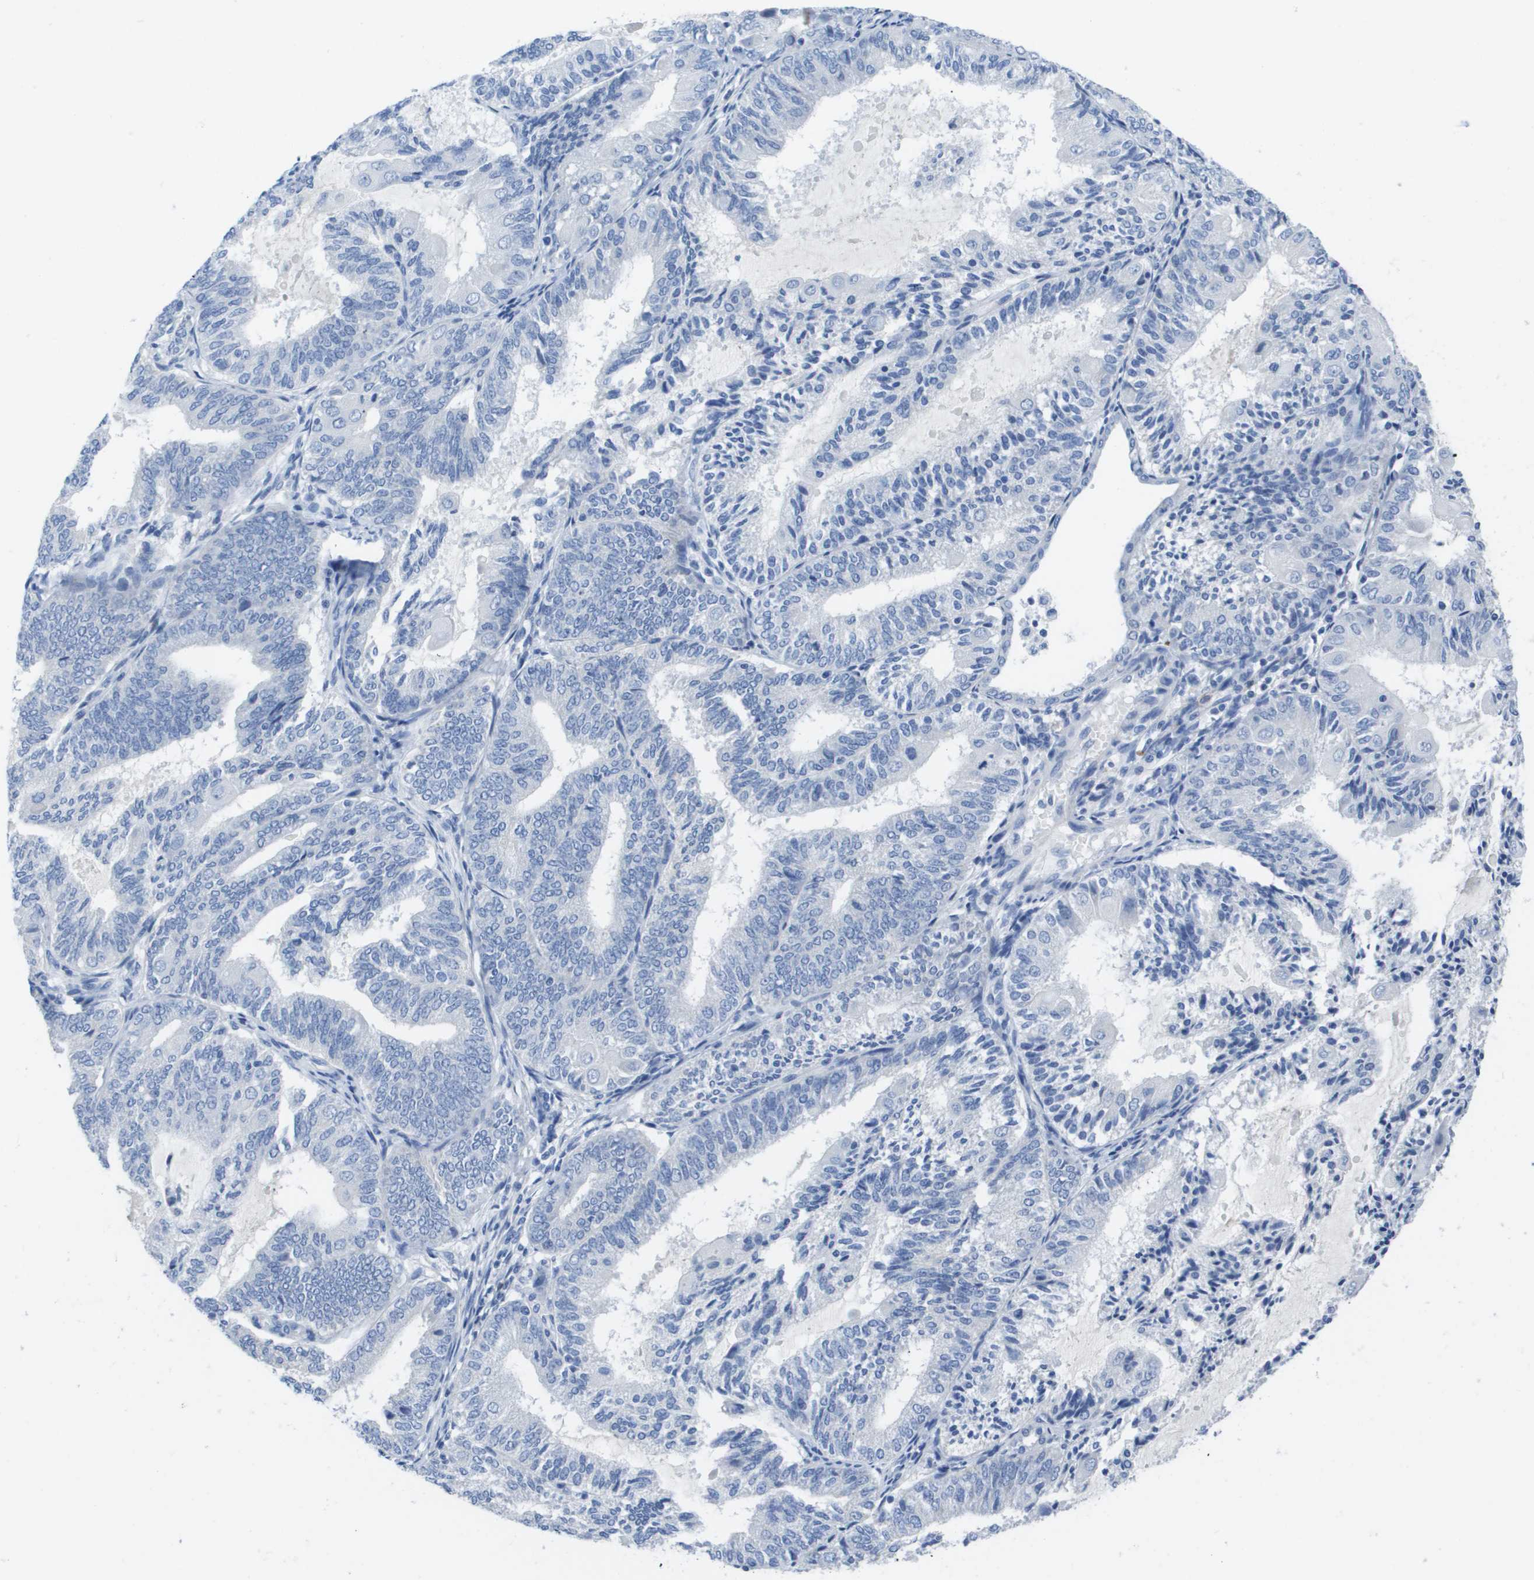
{"staining": {"intensity": "negative", "quantity": "none", "location": "none"}, "tissue": "endometrial cancer", "cell_type": "Tumor cells", "image_type": "cancer", "snomed": [{"axis": "morphology", "description": "Adenocarcinoma, NOS"}, {"axis": "topography", "description": "Endometrium"}], "caption": "Tumor cells show no significant positivity in adenocarcinoma (endometrial). Brightfield microscopy of IHC stained with DAB (brown) and hematoxylin (blue), captured at high magnification.", "gene": "MS4A1", "patient": {"sex": "female", "age": 81}}